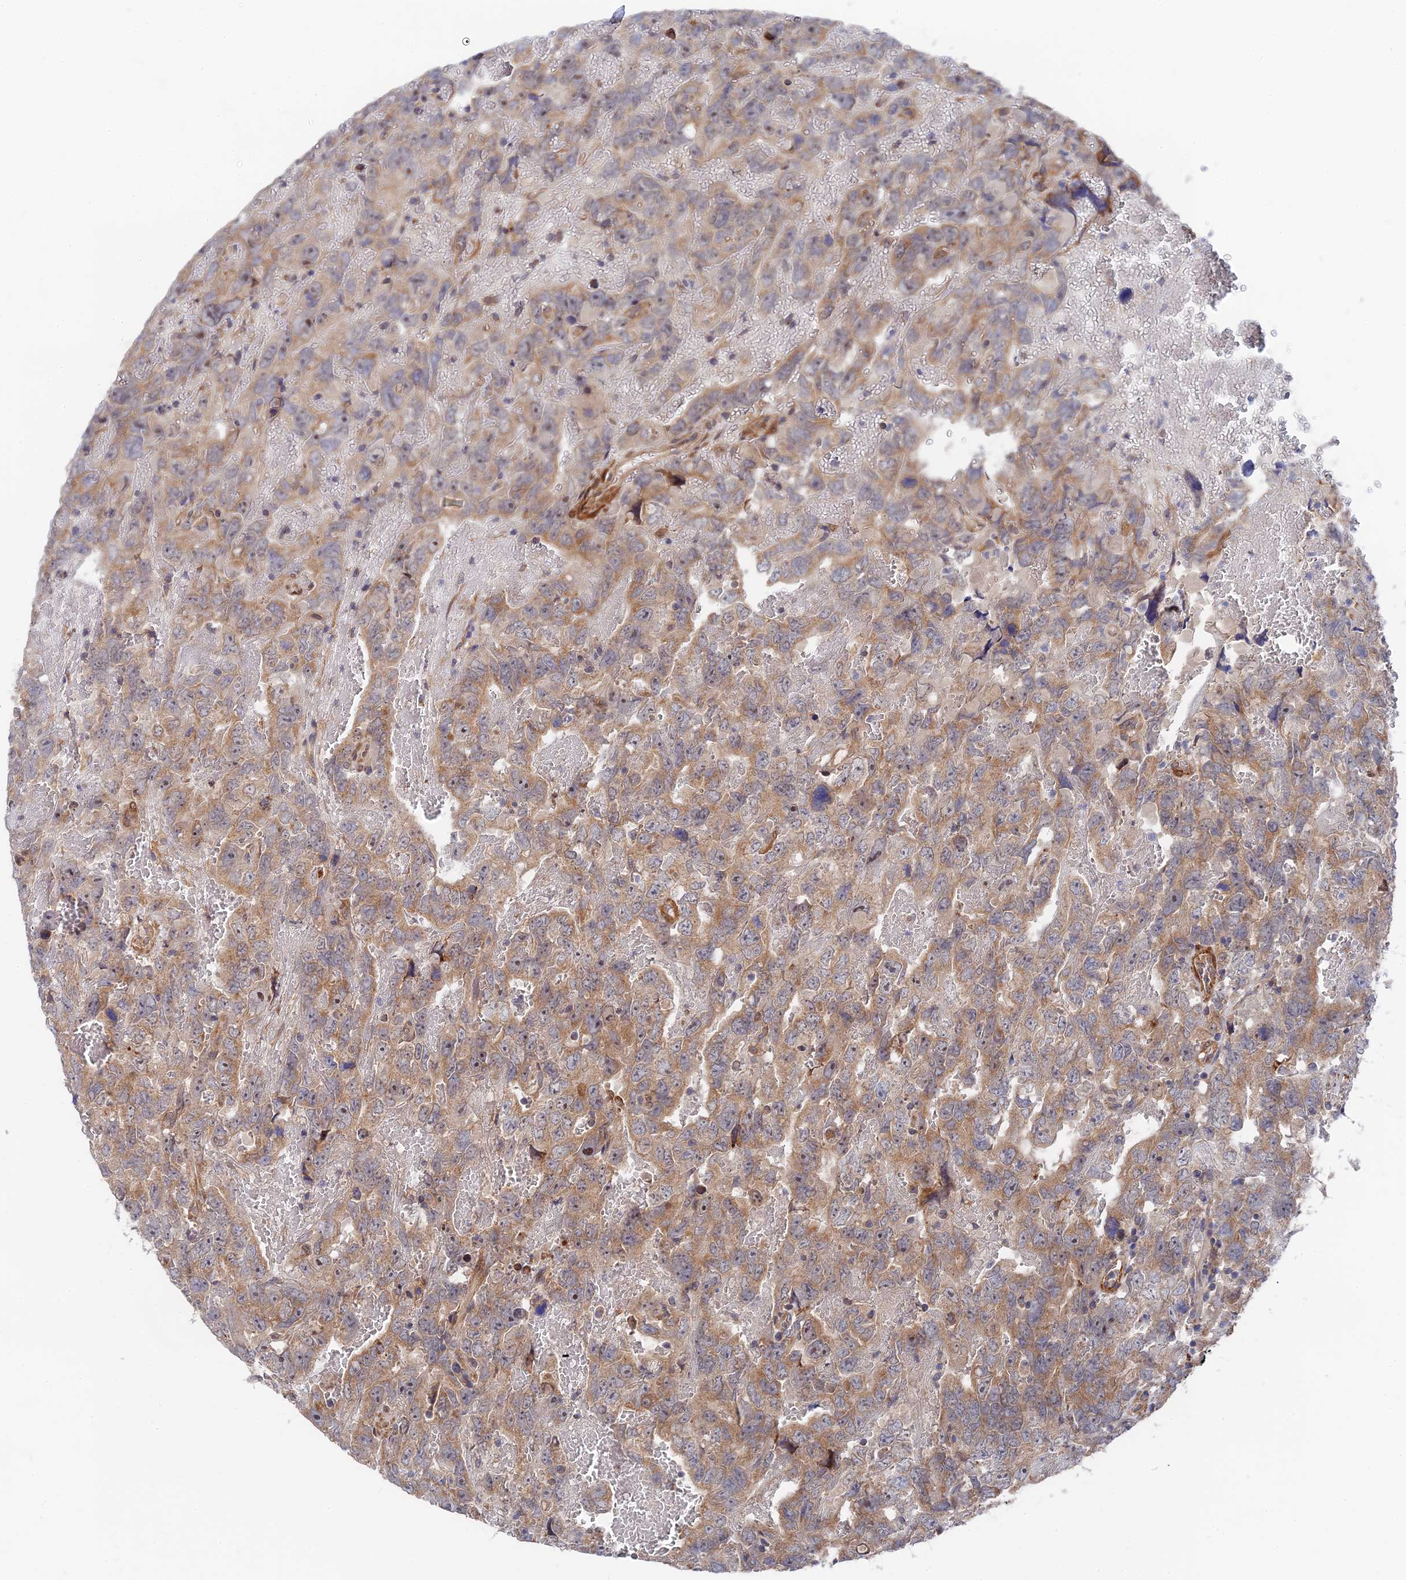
{"staining": {"intensity": "moderate", "quantity": ">75%", "location": "cytoplasmic/membranous"}, "tissue": "testis cancer", "cell_type": "Tumor cells", "image_type": "cancer", "snomed": [{"axis": "morphology", "description": "Carcinoma, Embryonal, NOS"}, {"axis": "topography", "description": "Testis"}], "caption": "Immunohistochemical staining of human testis embryonal carcinoma displays medium levels of moderate cytoplasmic/membranous positivity in about >75% of tumor cells.", "gene": "ZNF320", "patient": {"sex": "male", "age": 45}}